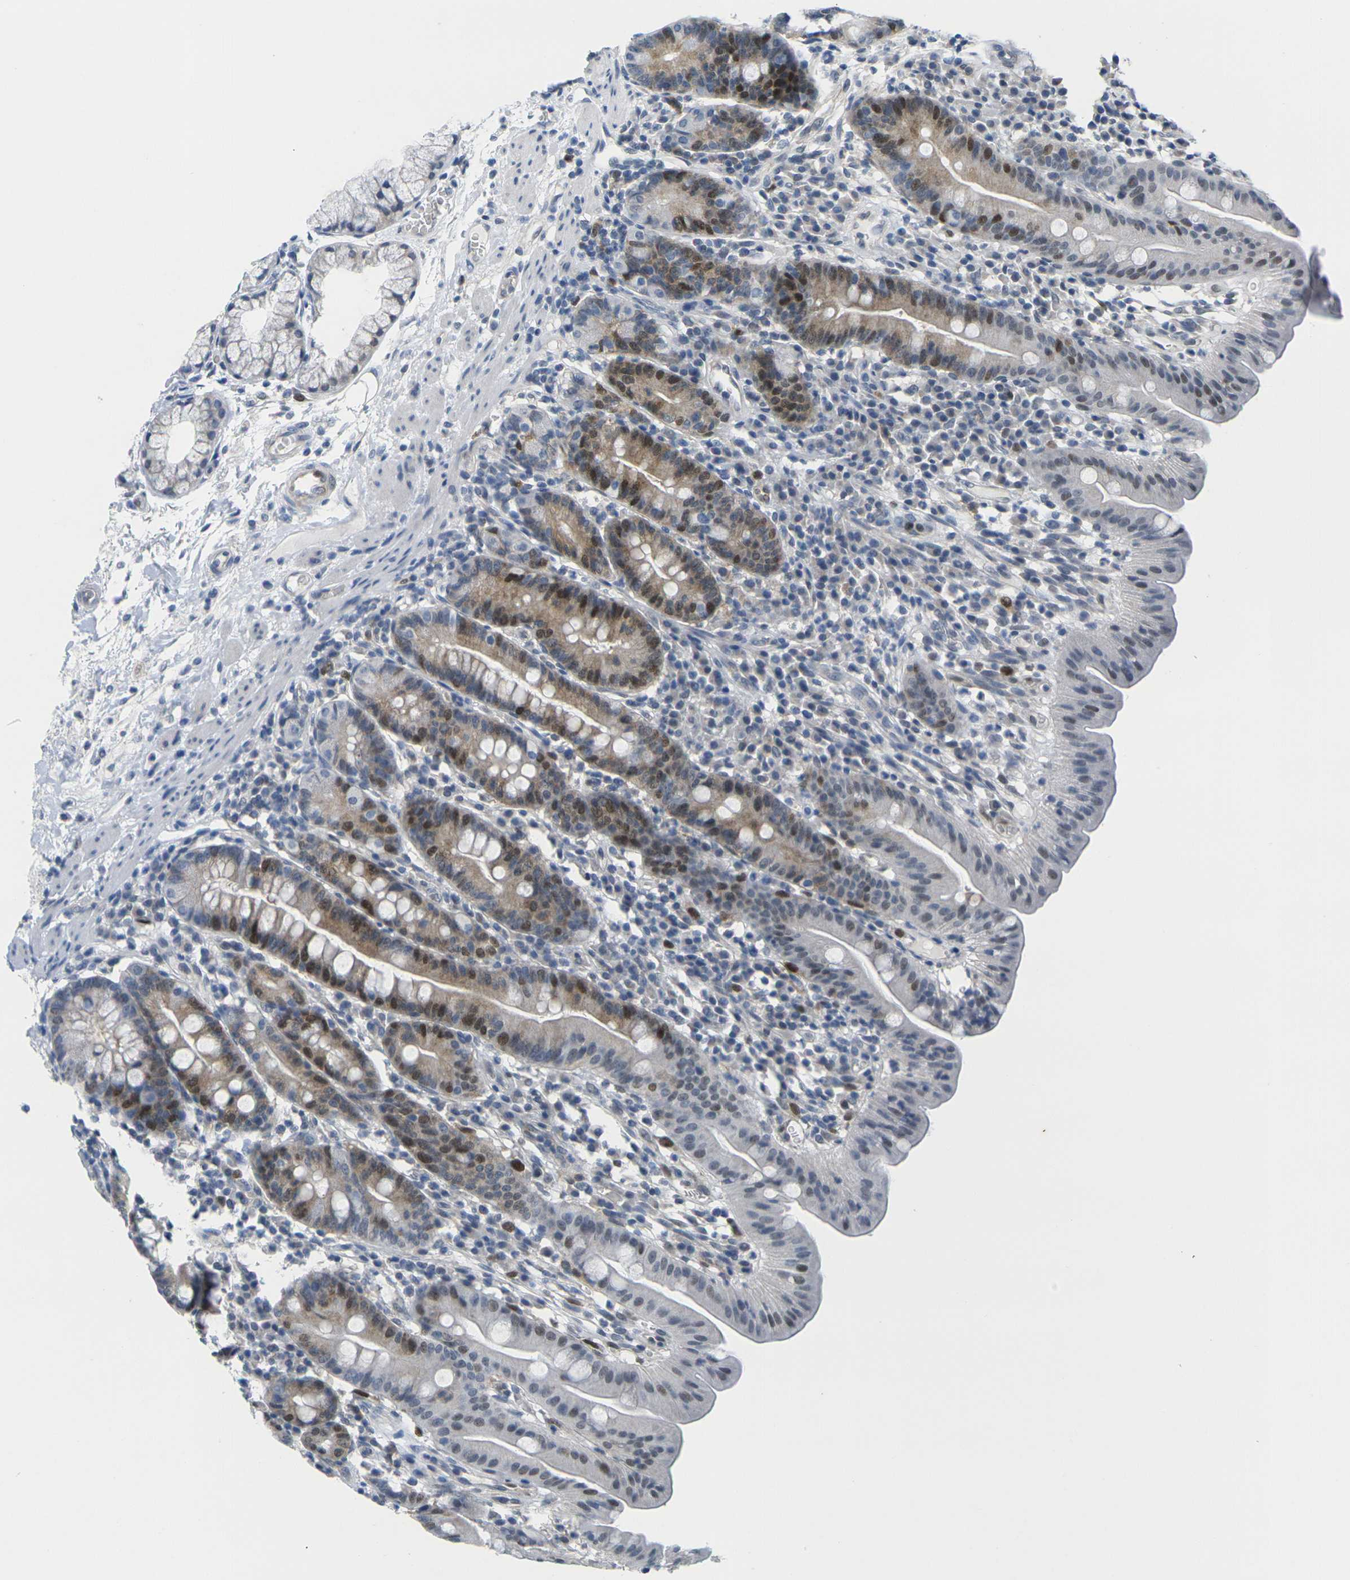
{"staining": {"intensity": "moderate", "quantity": "25%-75%", "location": "cytoplasmic/membranous,nuclear"}, "tissue": "duodenum", "cell_type": "Glandular cells", "image_type": "normal", "snomed": [{"axis": "morphology", "description": "Normal tissue, NOS"}, {"axis": "topography", "description": "Duodenum"}], "caption": "An immunohistochemistry (IHC) micrograph of normal tissue is shown. Protein staining in brown labels moderate cytoplasmic/membranous,nuclear positivity in duodenum within glandular cells. Nuclei are stained in blue.", "gene": "CDK2", "patient": {"sex": "male", "age": 50}}